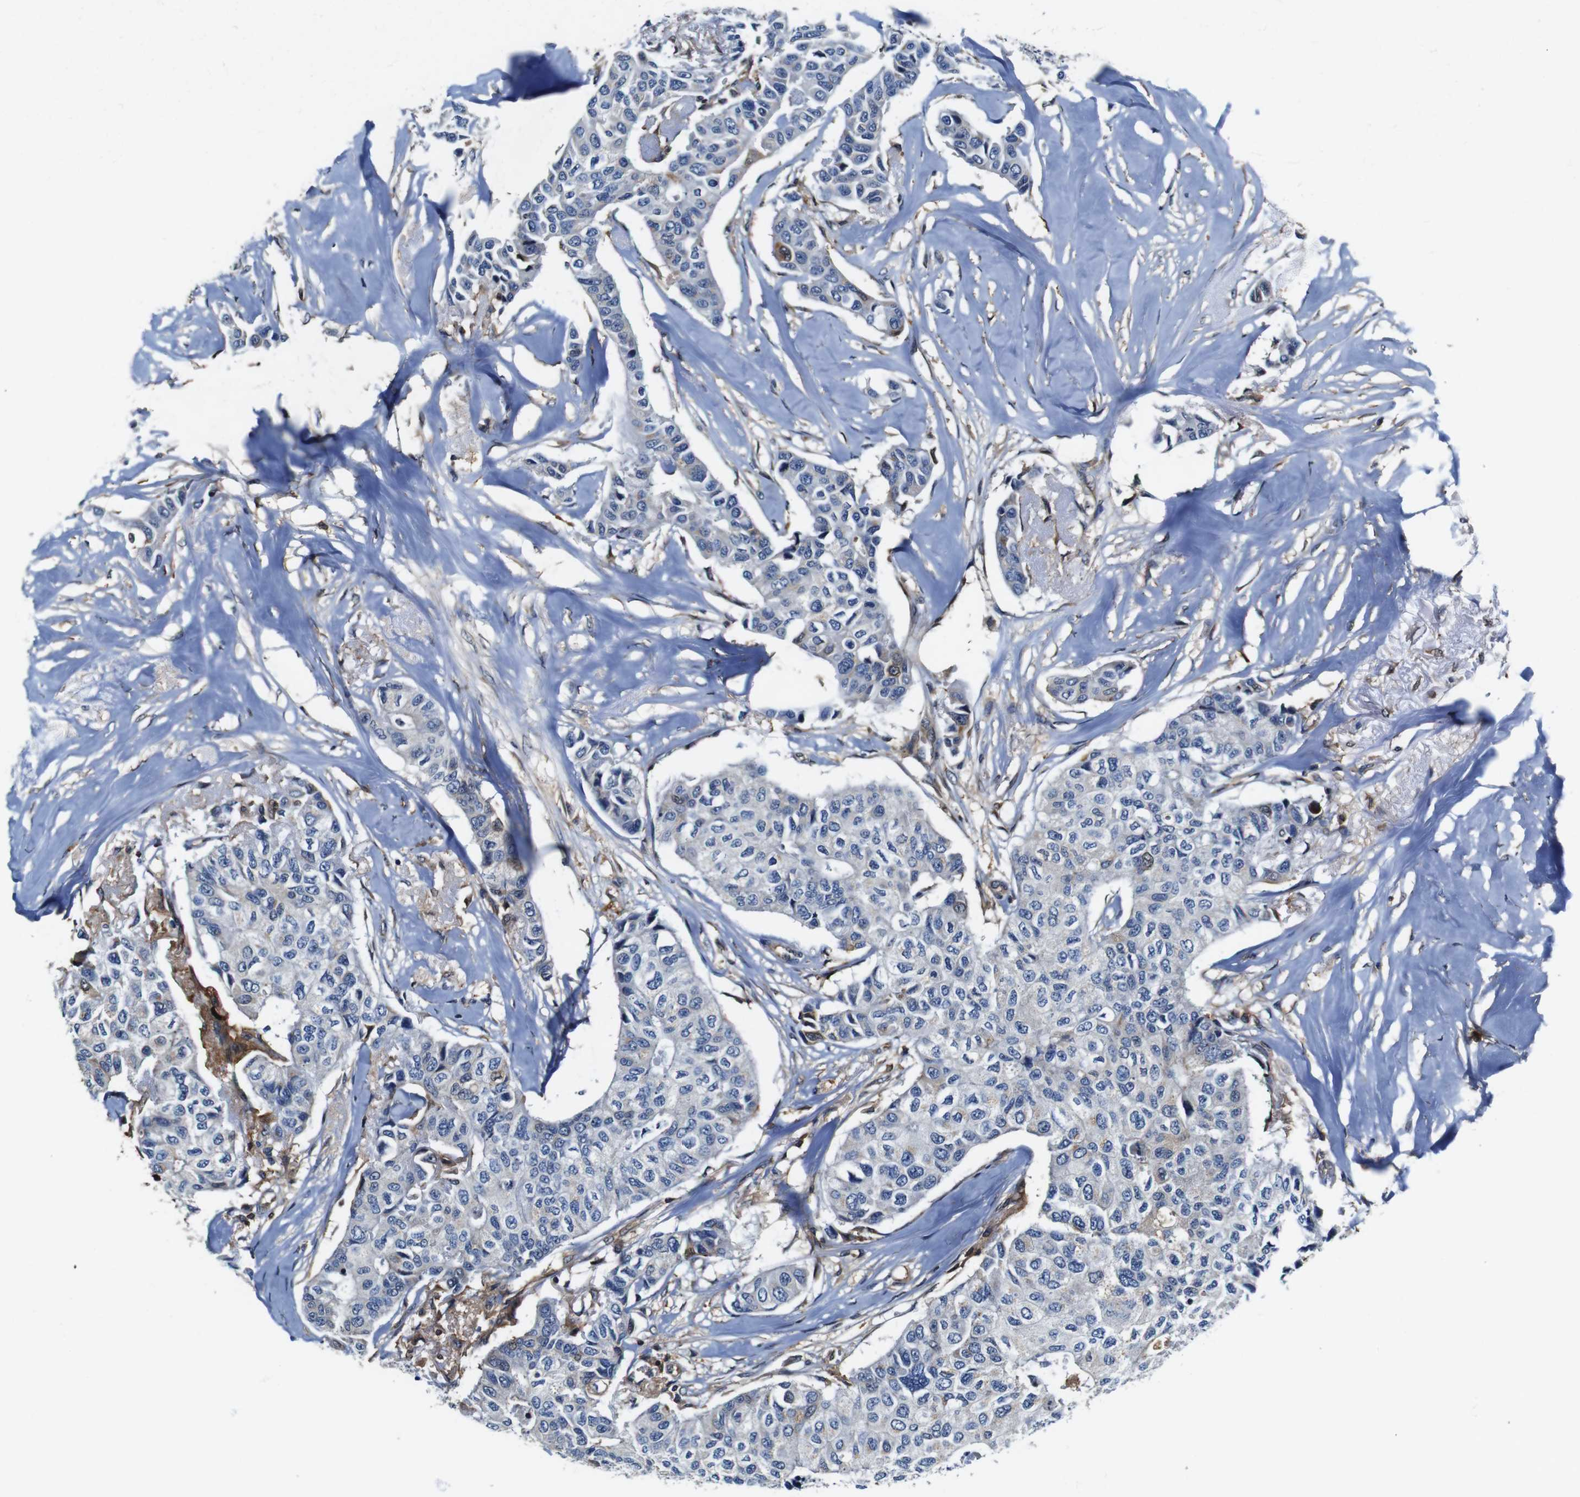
{"staining": {"intensity": "weak", "quantity": "<25%", "location": "cytoplasmic/membranous"}, "tissue": "breast cancer", "cell_type": "Tumor cells", "image_type": "cancer", "snomed": [{"axis": "morphology", "description": "Duct carcinoma"}, {"axis": "topography", "description": "Breast"}], "caption": "High power microscopy histopathology image of an IHC photomicrograph of intraductal carcinoma (breast), revealing no significant positivity in tumor cells.", "gene": "ANXA1", "patient": {"sex": "female", "age": 80}}